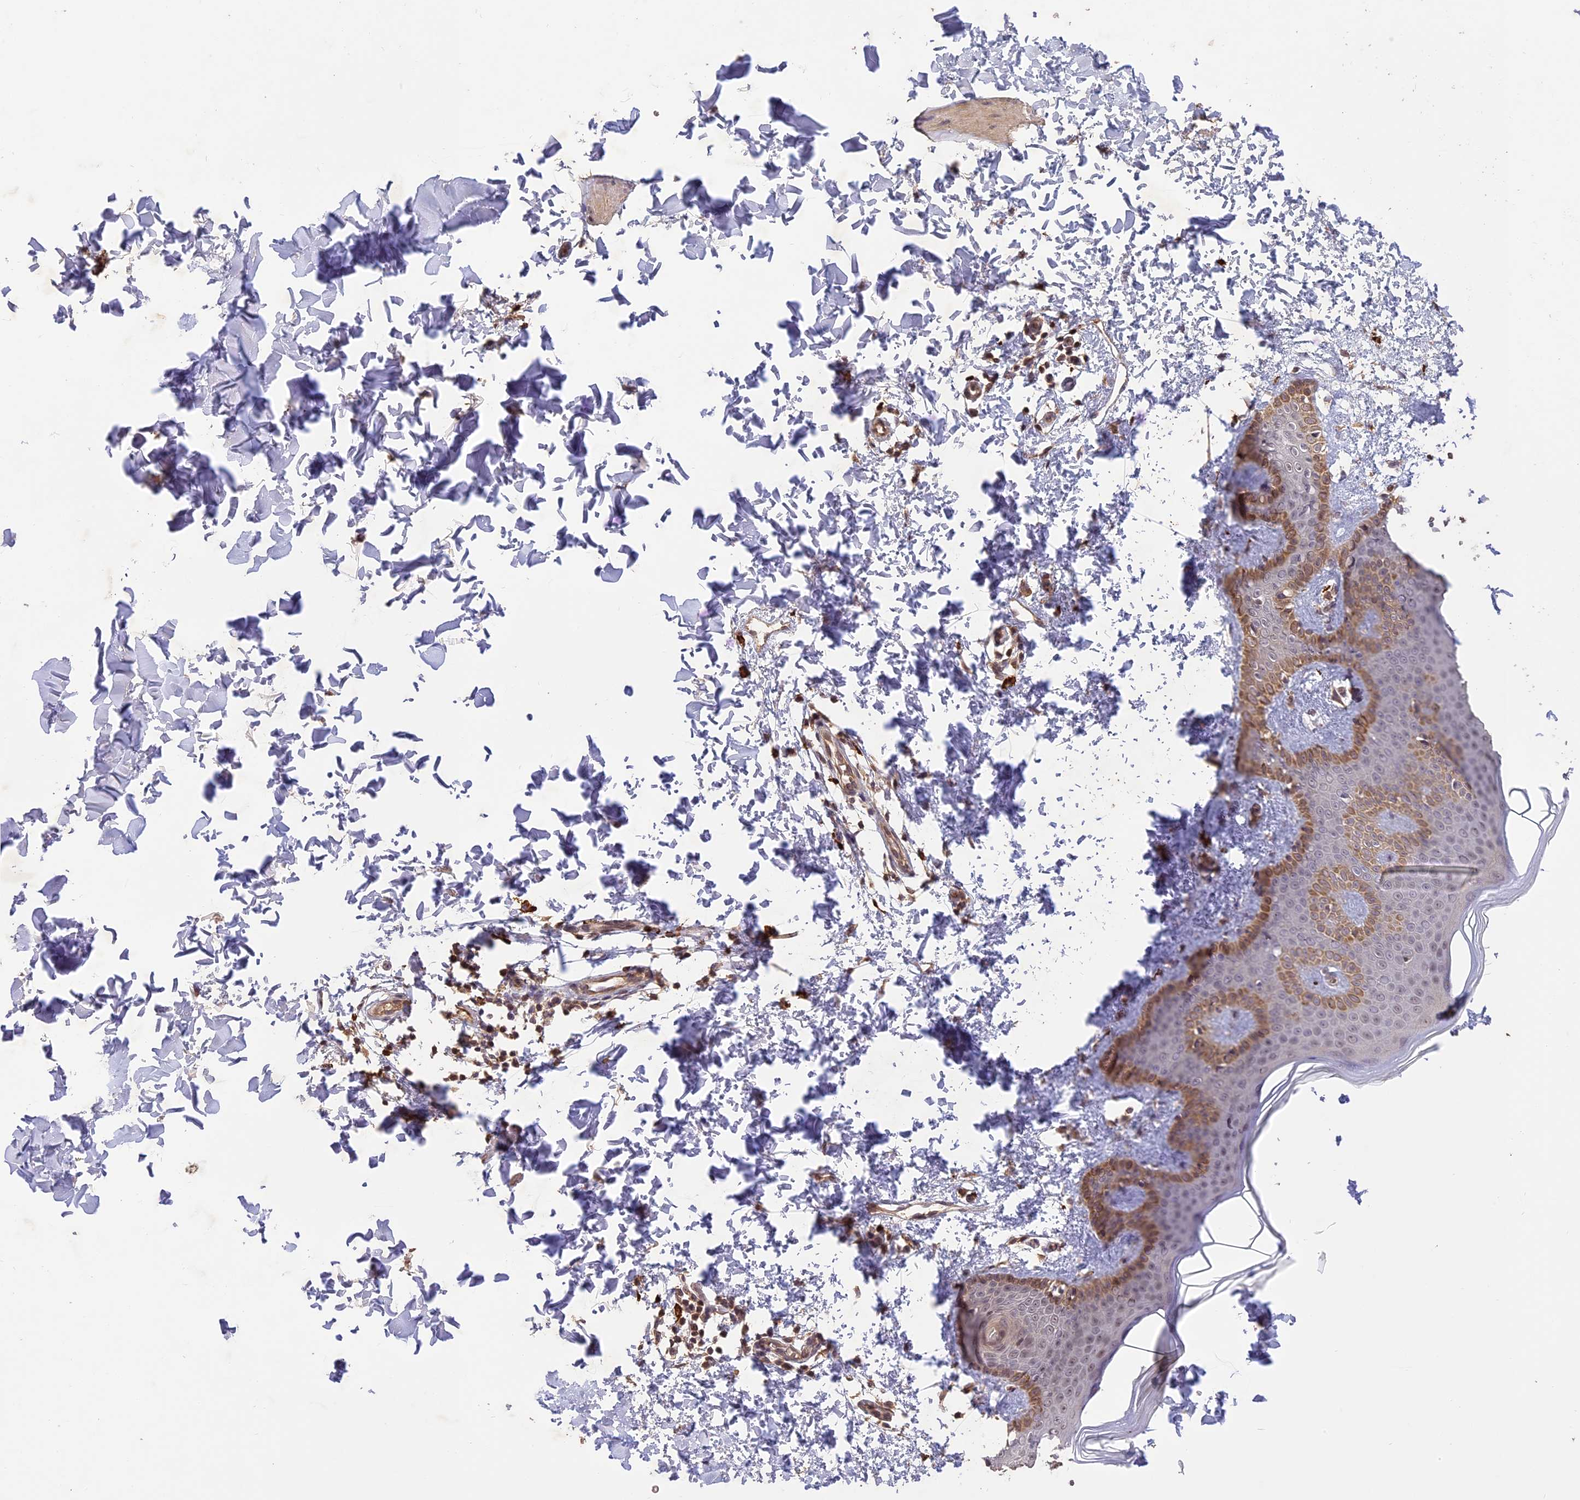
{"staining": {"intensity": "weak", "quantity": ">75%", "location": "cytoplasmic/membranous"}, "tissue": "skin", "cell_type": "Fibroblasts", "image_type": "normal", "snomed": [{"axis": "morphology", "description": "Normal tissue, NOS"}, {"axis": "topography", "description": "Skin"}], "caption": "Brown immunohistochemical staining in unremarkable human skin shows weak cytoplasmic/membranous staining in about >75% of fibroblasts.", "gene": "TIGD7", "patient": {"sex": "male", "age": 36}}